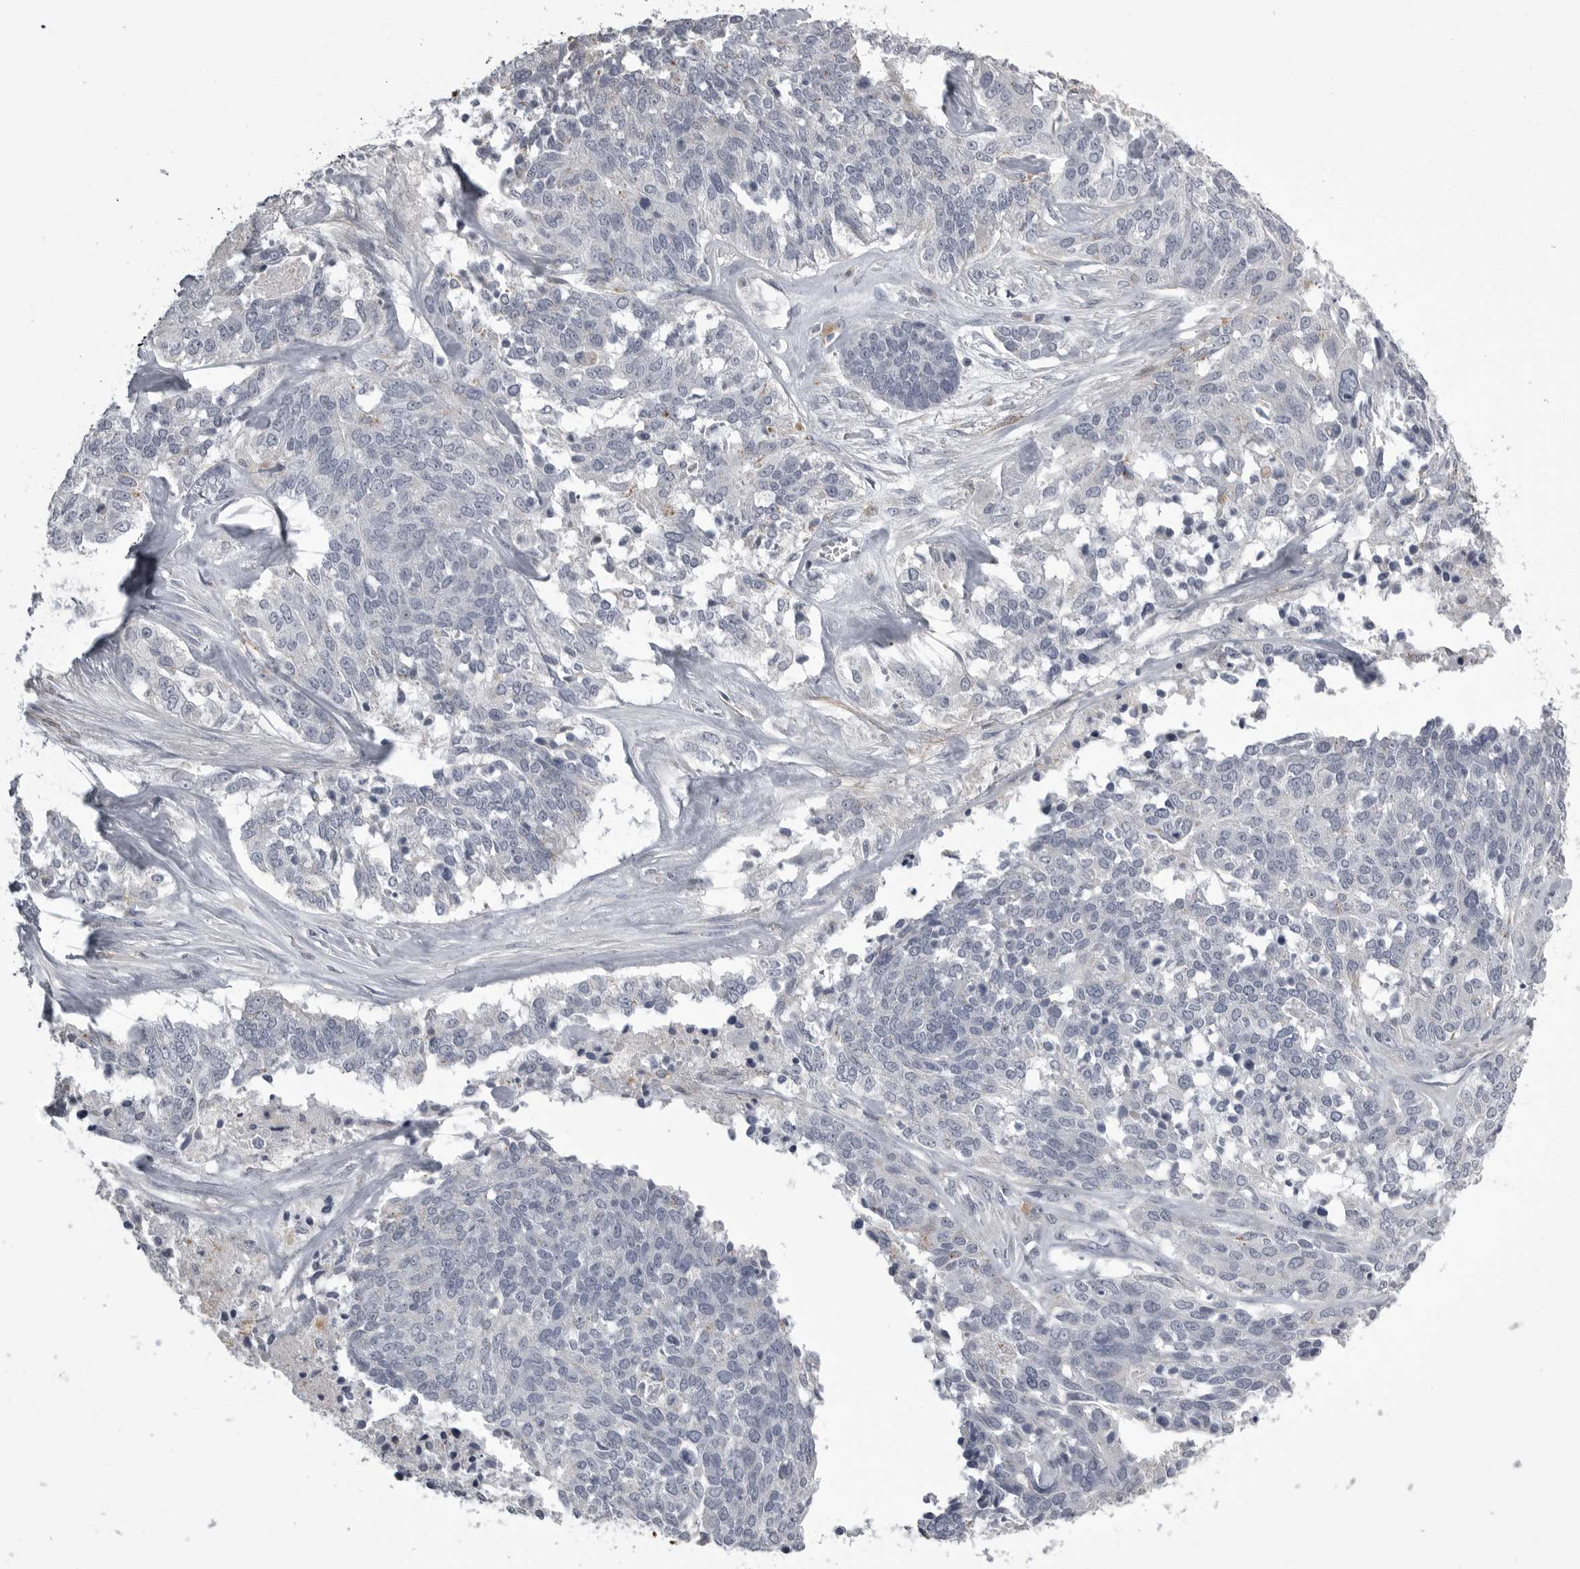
{"staining": {"intensity": "negative", "quantity": "none", "location": "none"}, "tissue": "ovarian cancer", "cell_type": "Tumor cells", "image_type": "cancer", "snomed": [{"axis": "morphology", "description": "Cystadenocarcinoma, serous, NOS"}, {"axis": "topography", "description": "Ovary"}], "caption": "Immunohistochemistry image of neoplastic tissue: human serous cystadenocarcinoma (ovarian) stained with DAB shows no significant protein positivity in tumor cells. (DAB IHC with hematoxylin counter stain).", "gene": "AOC3", "patient": {"sex": "female", "age": 44}}